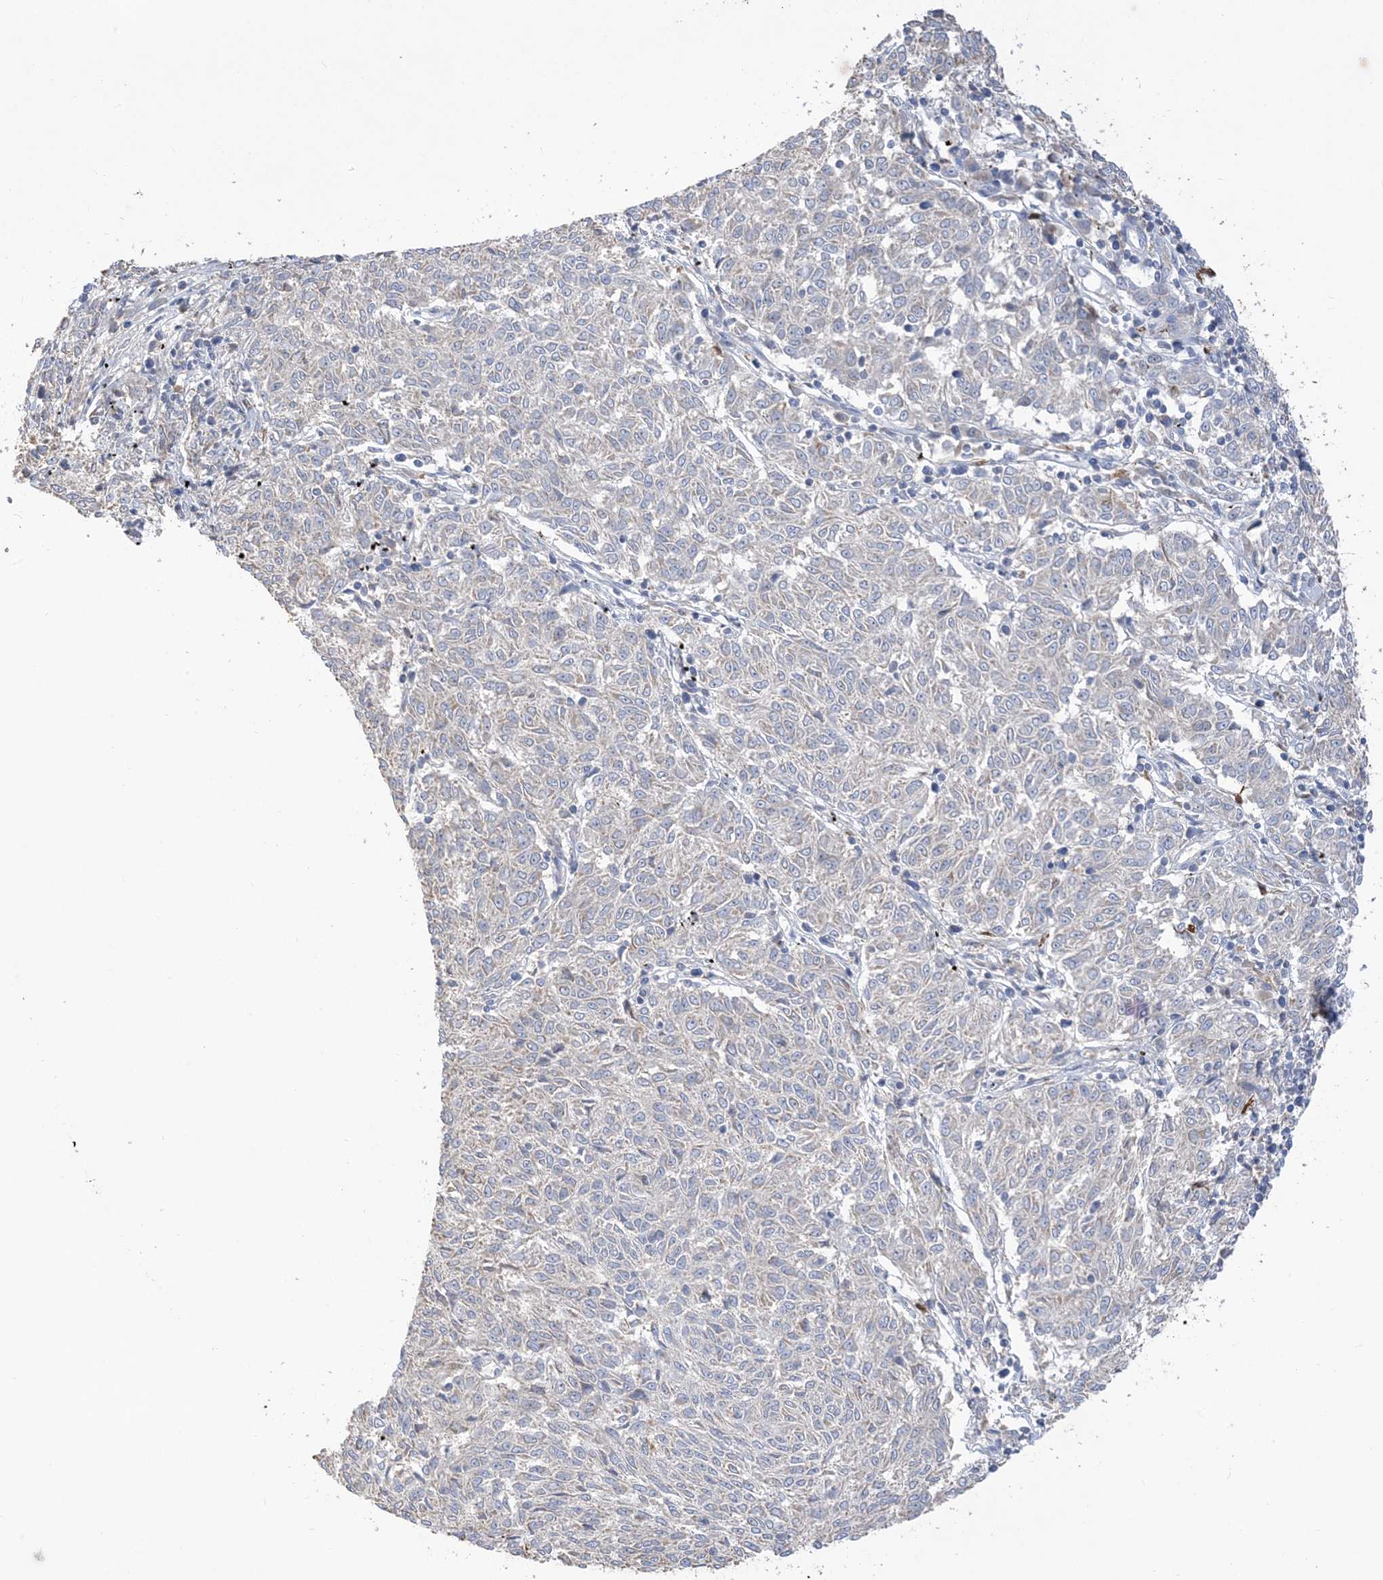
{"staining": {"intensity": "negative", "quantity": "none", "location": "none"}, "tissue": "melanoma", "cell_type": "Tumor cells", "image_type": "cancer", "snomed": [{"axis": "morphology", "description": "Malignant melanoma, NOS"}, {"axis": "topography", "description": "Skin"}], "caption": "There is no significant positivity in tumor cells of malignant melanoma.", "gene": "DPP9", "patient": {"sex": "female", "age": 72}}